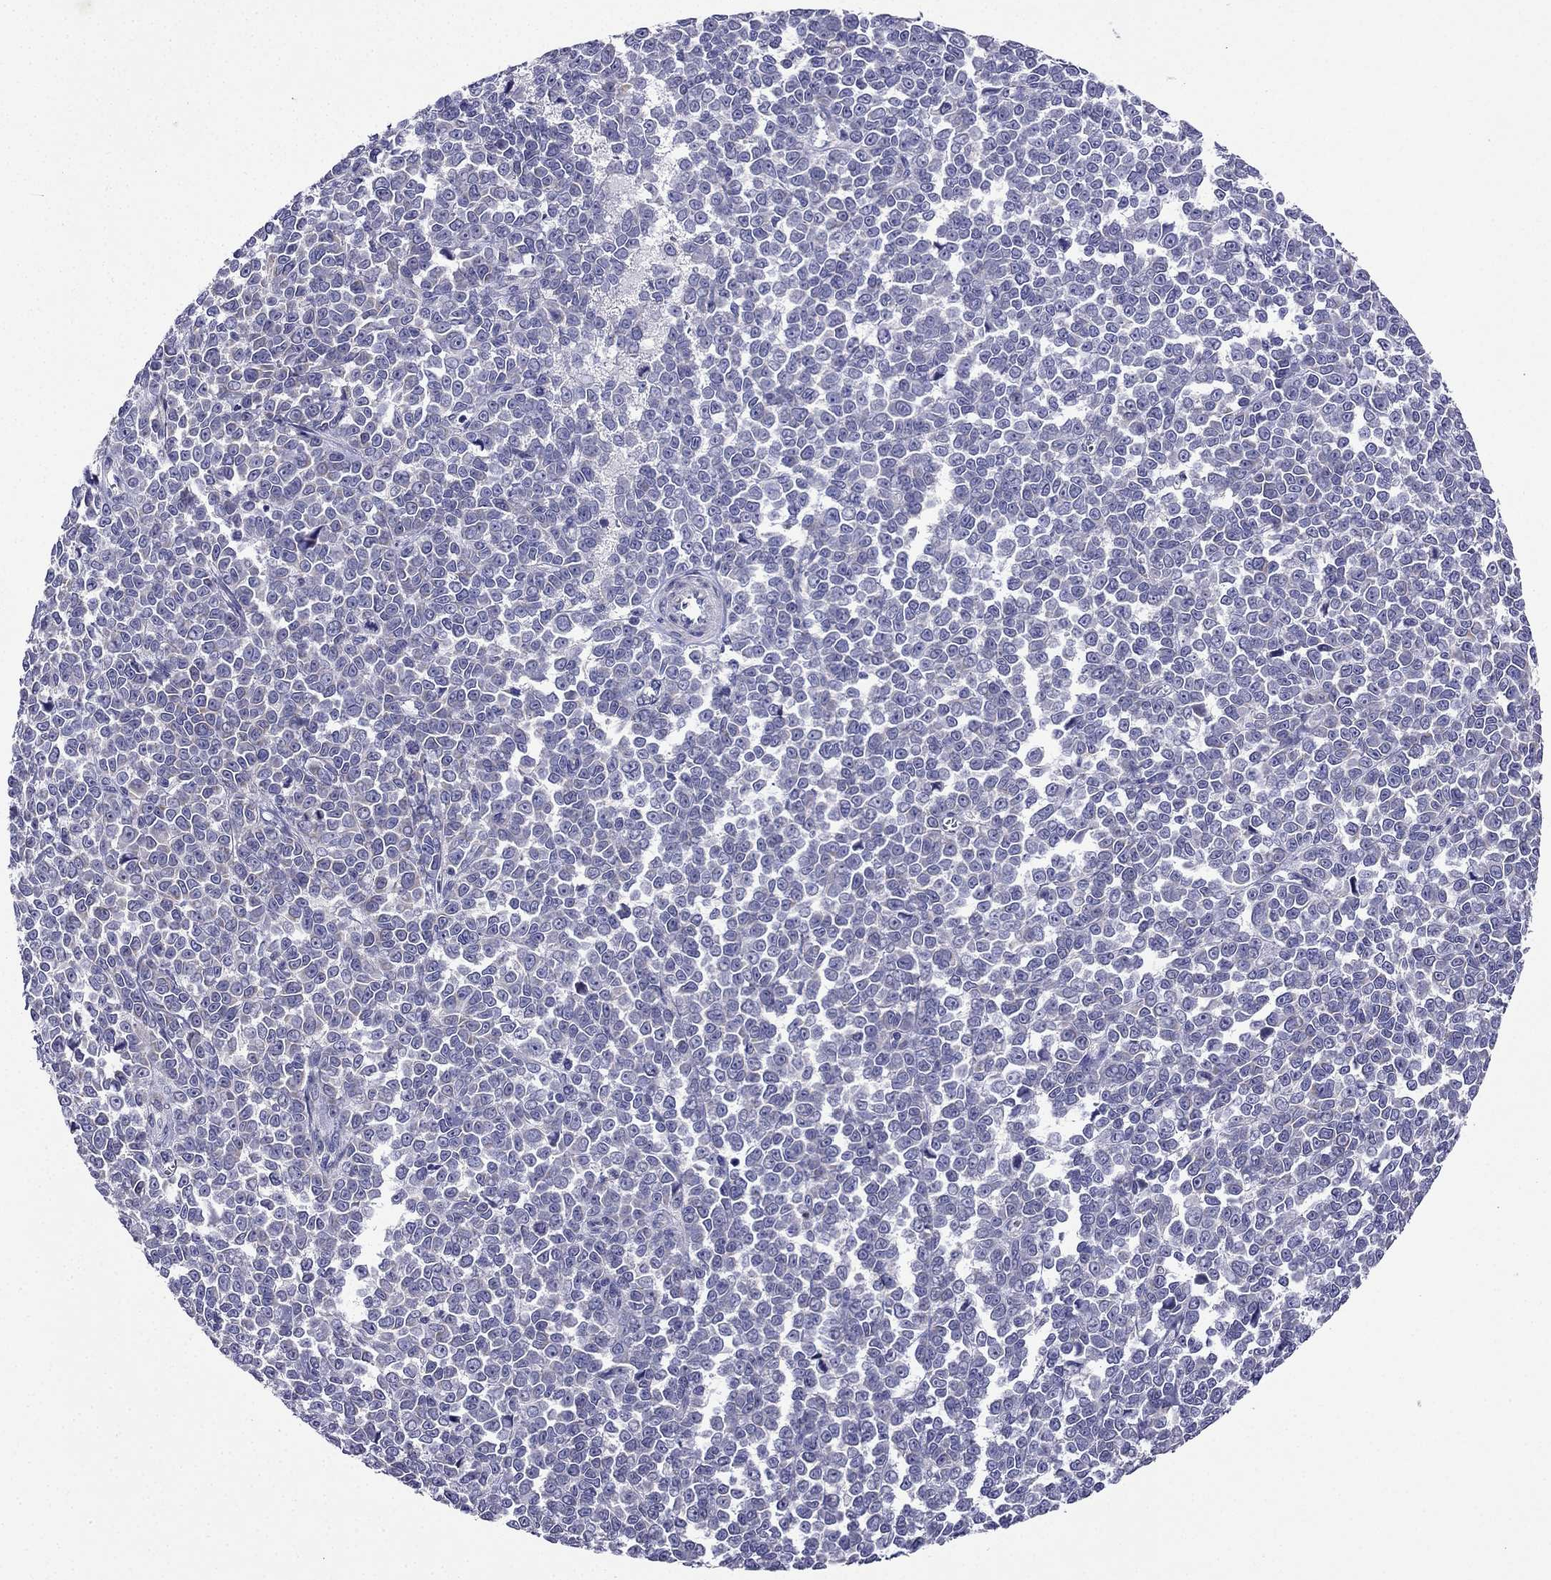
{"staining": {"intensity": "negative", "quantity": "none", "location": "none"}, "tissue": "melanoma", "cell_type": "Tumor cells", "image_type": "cancer", "snomed": [{"axis": "morphology", "description": "Malignant melanoma, NOS"}, {"axis": "topography", "description": "Skin"}], "caption": "DAB (3,3'-diaminobenzidine) immunohistochemical staining of human melanoma demonstrates no significant positivity in tumor cells.", "gene": "KIF5A", "patient": {"sex": "female", "age": 95}}